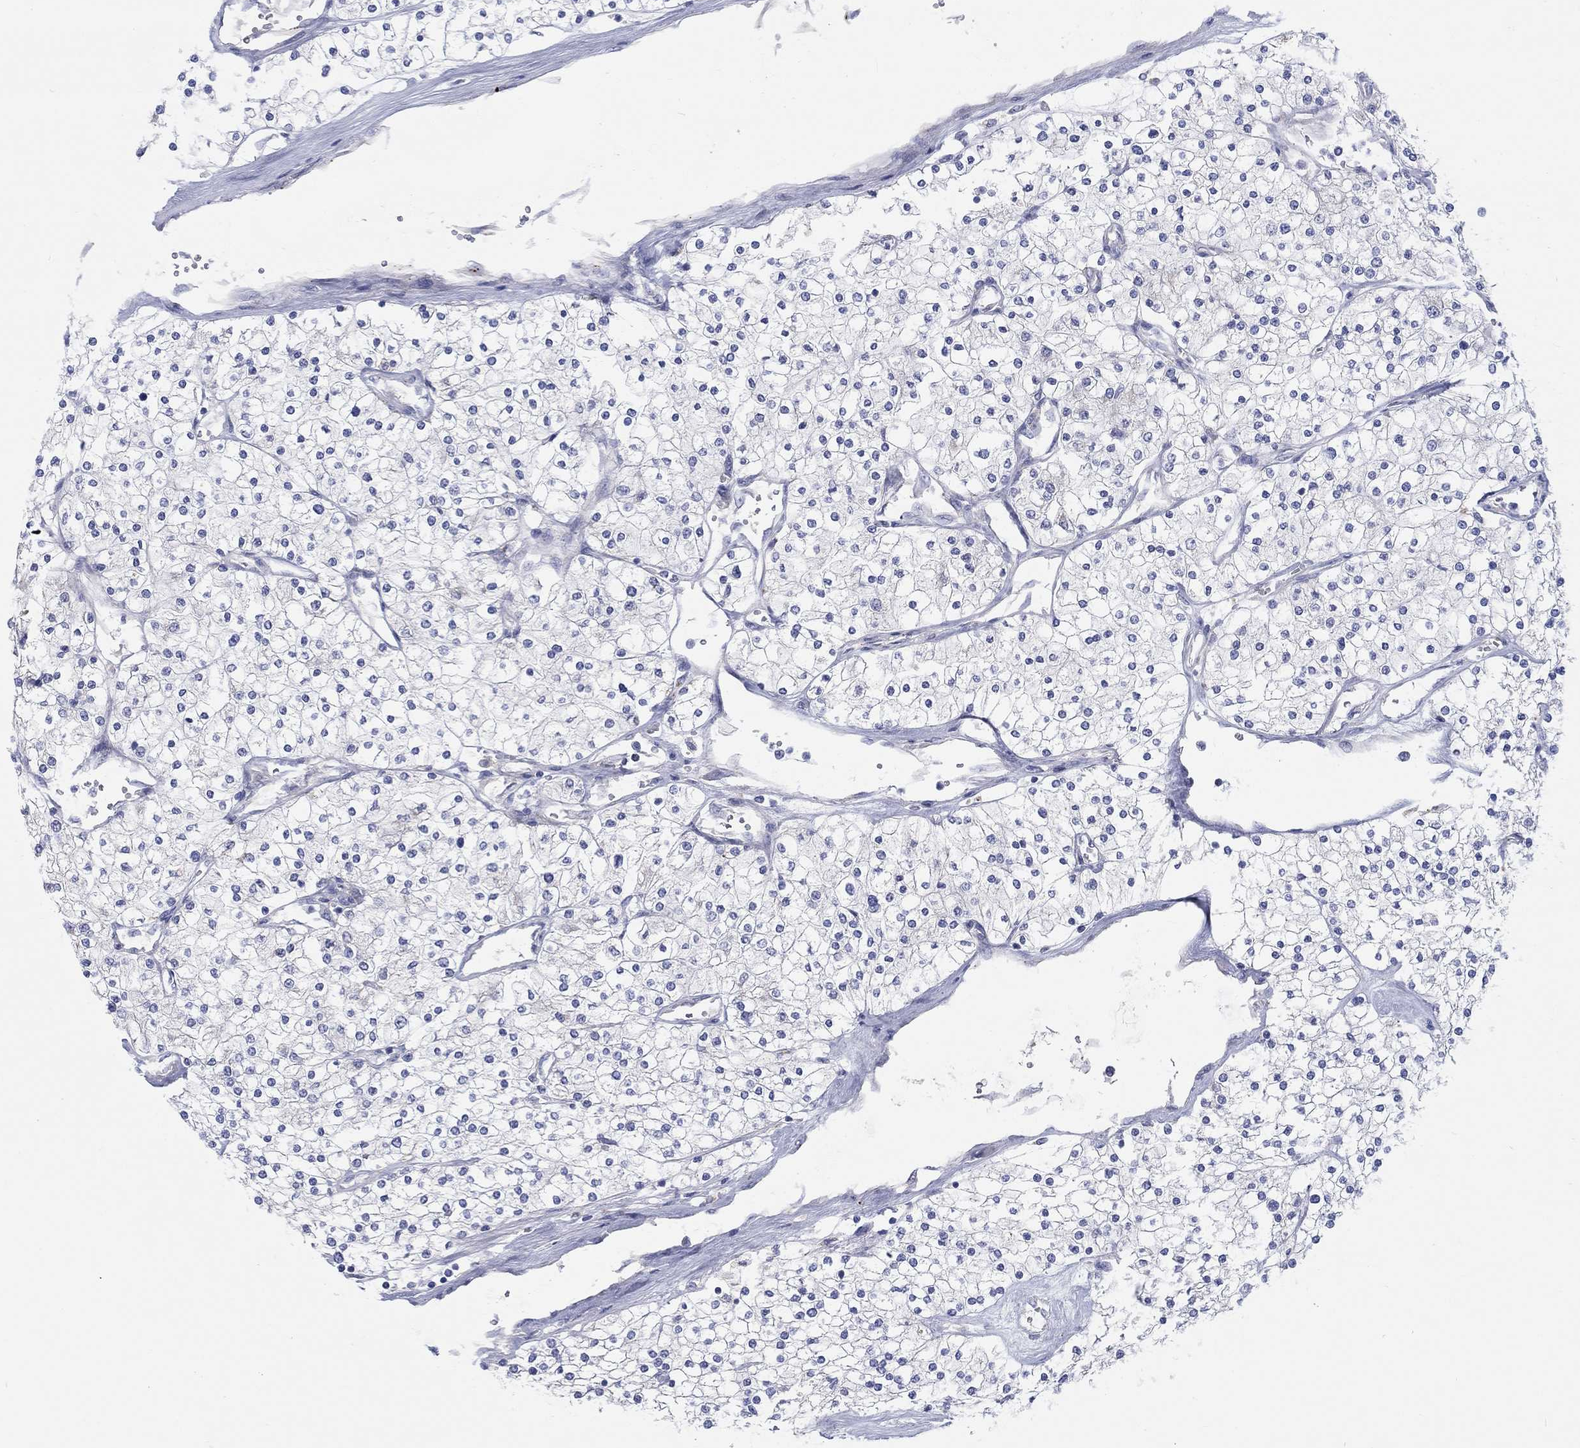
{"staining": {"intensity": "negative", "quantity": "none", "location": "none"}, "tissue": "renal cancer", "cell_type": "Tumor cells", "image_type": "cancer", "snomed": [{"axis": "morphology", "description": "Adenocarcinoma, NOS"}, {"axis": "topography", "description": "Kidney"}], "caption": "The histopathology image exhibits no significant staining in tumor cells of adenocarcinoma (renal).", "gene": "BCO2", "patient": {"sex": "male", "age": 80}}